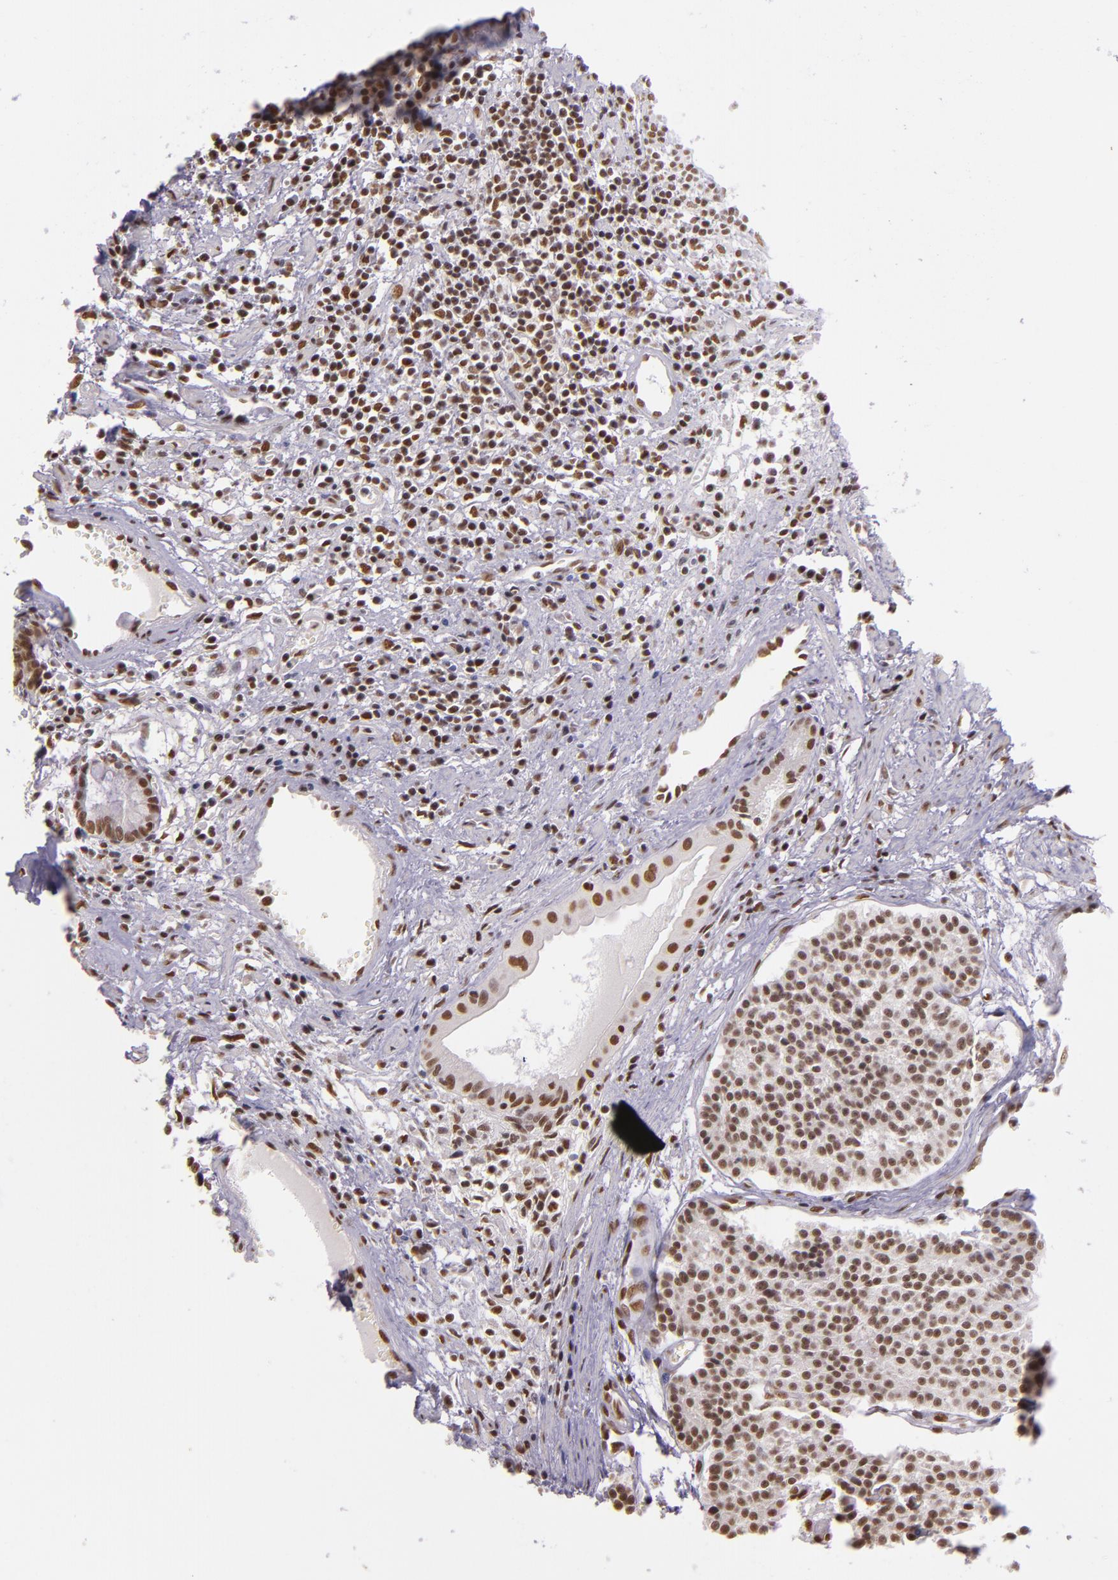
{"staining": {"intensity": "moderate", "quantity": ">75%", "location": "nuclear"}, "tissue": "carcinoid", "cell_type": "Tumor cells", "image_type": "cancer", "snomed": [{"axis": "morphology", "description": "Carcinoid, malignant, NOS"}, {"axis": "topography", "description": "Stomach"}], "caption": "Immunohistochemistry photomicrograph of neoplastic tissue: human carcinoid stained using immunohistochemistry (IHC) demonstrates medium levels of moderate protein expression localized specifically in the nuclear of tumor cells, appearing as a nuclear brown color.", "gene": "USF1", "patient": {"sex": "female", "age": 76}}